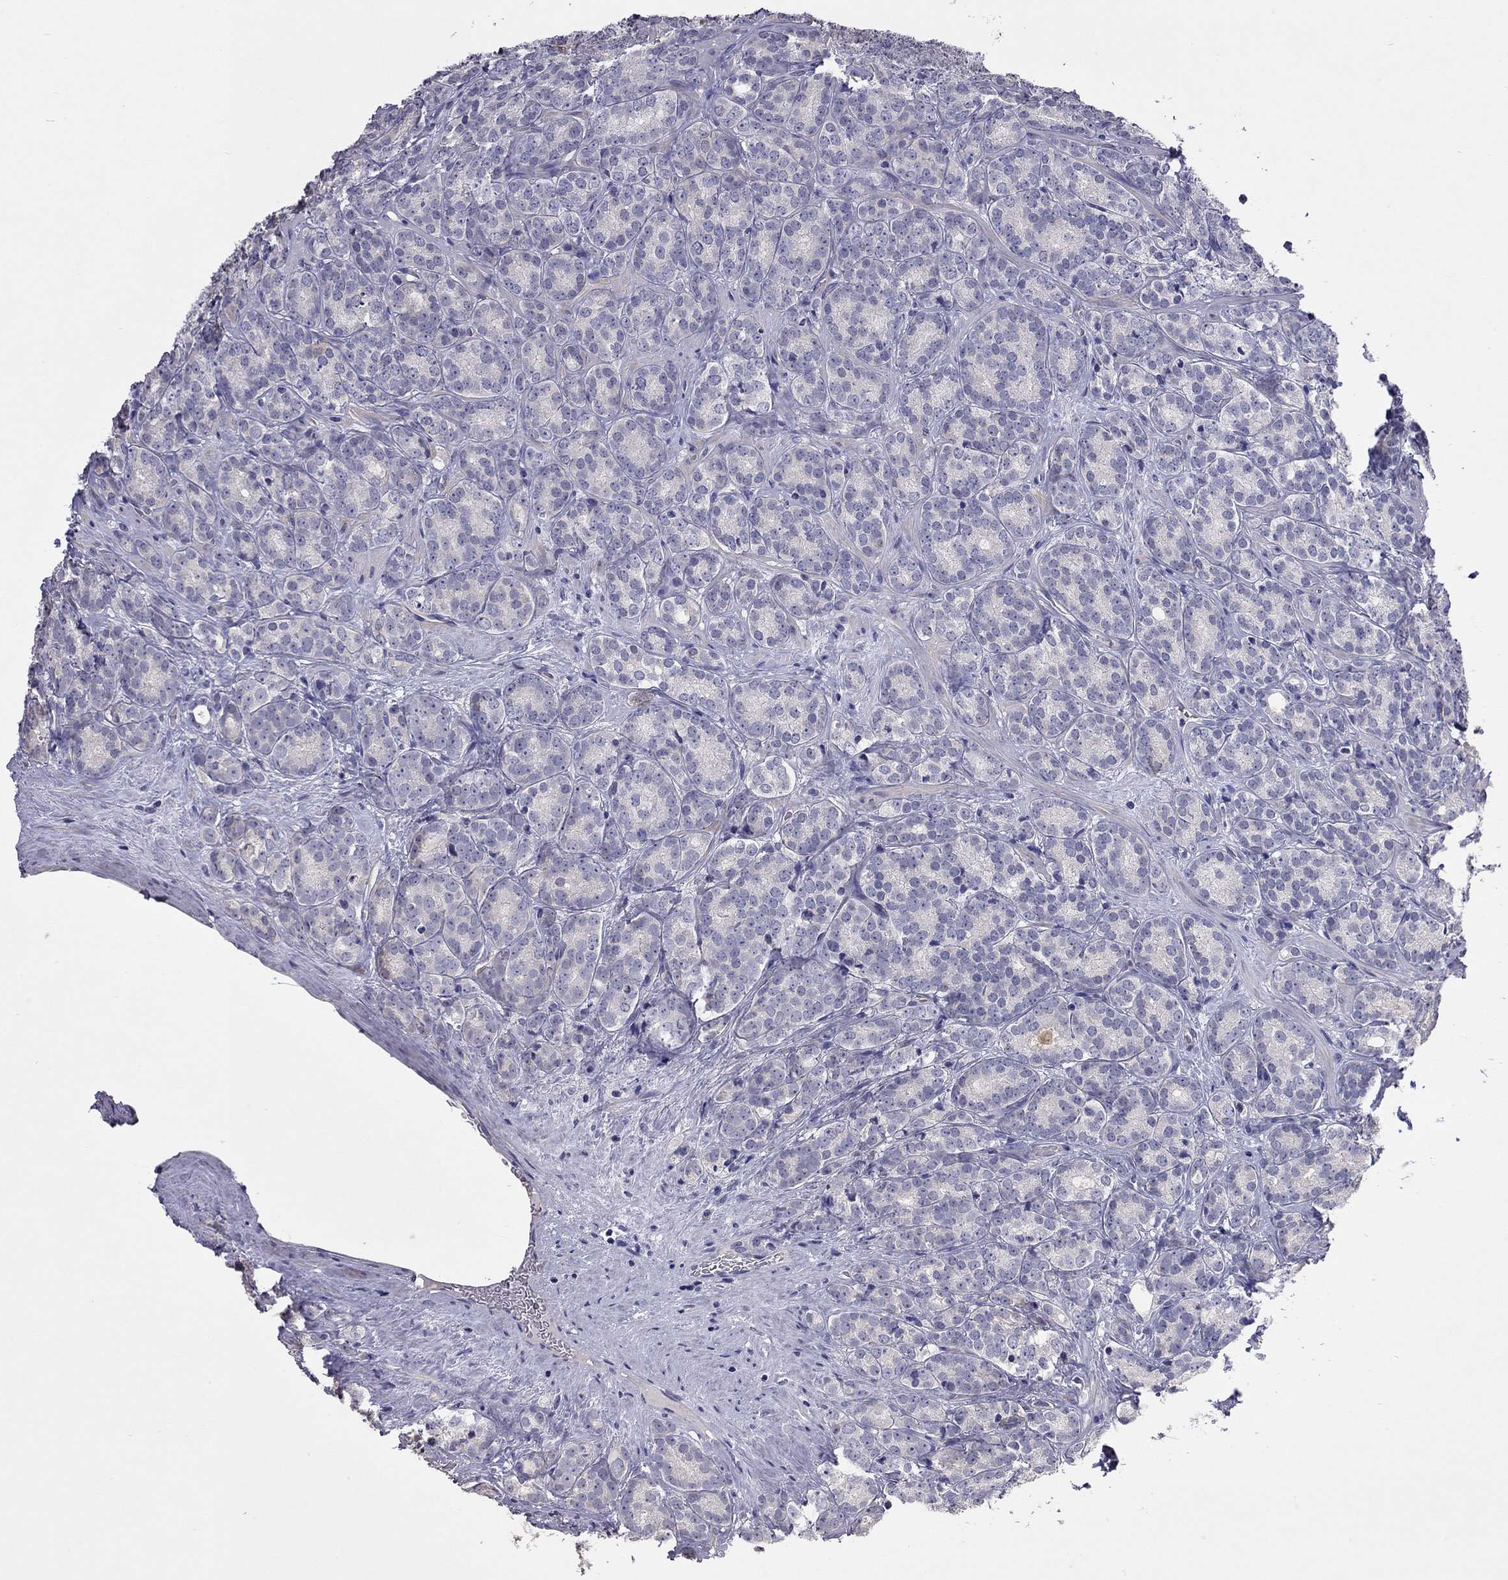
{"staining": {"intensity": "negative", "quantity": "none", "location": "none"}, "tissue": "prostate cancer", "cell_type": "Tumor cells", "image_type": "cancer", "snomed": [{"axis": "morphology", "description": "Adenocarcinoma, NOS"}, {"axis": "topography", "description": "Prostate"}], "caption": "Immunohistochemical staining of human prostate adenocarcinoma displays no significant staining in tumor cells.", "gene": "FEZ1", "patient": {"sex": "male", "age": 71}}